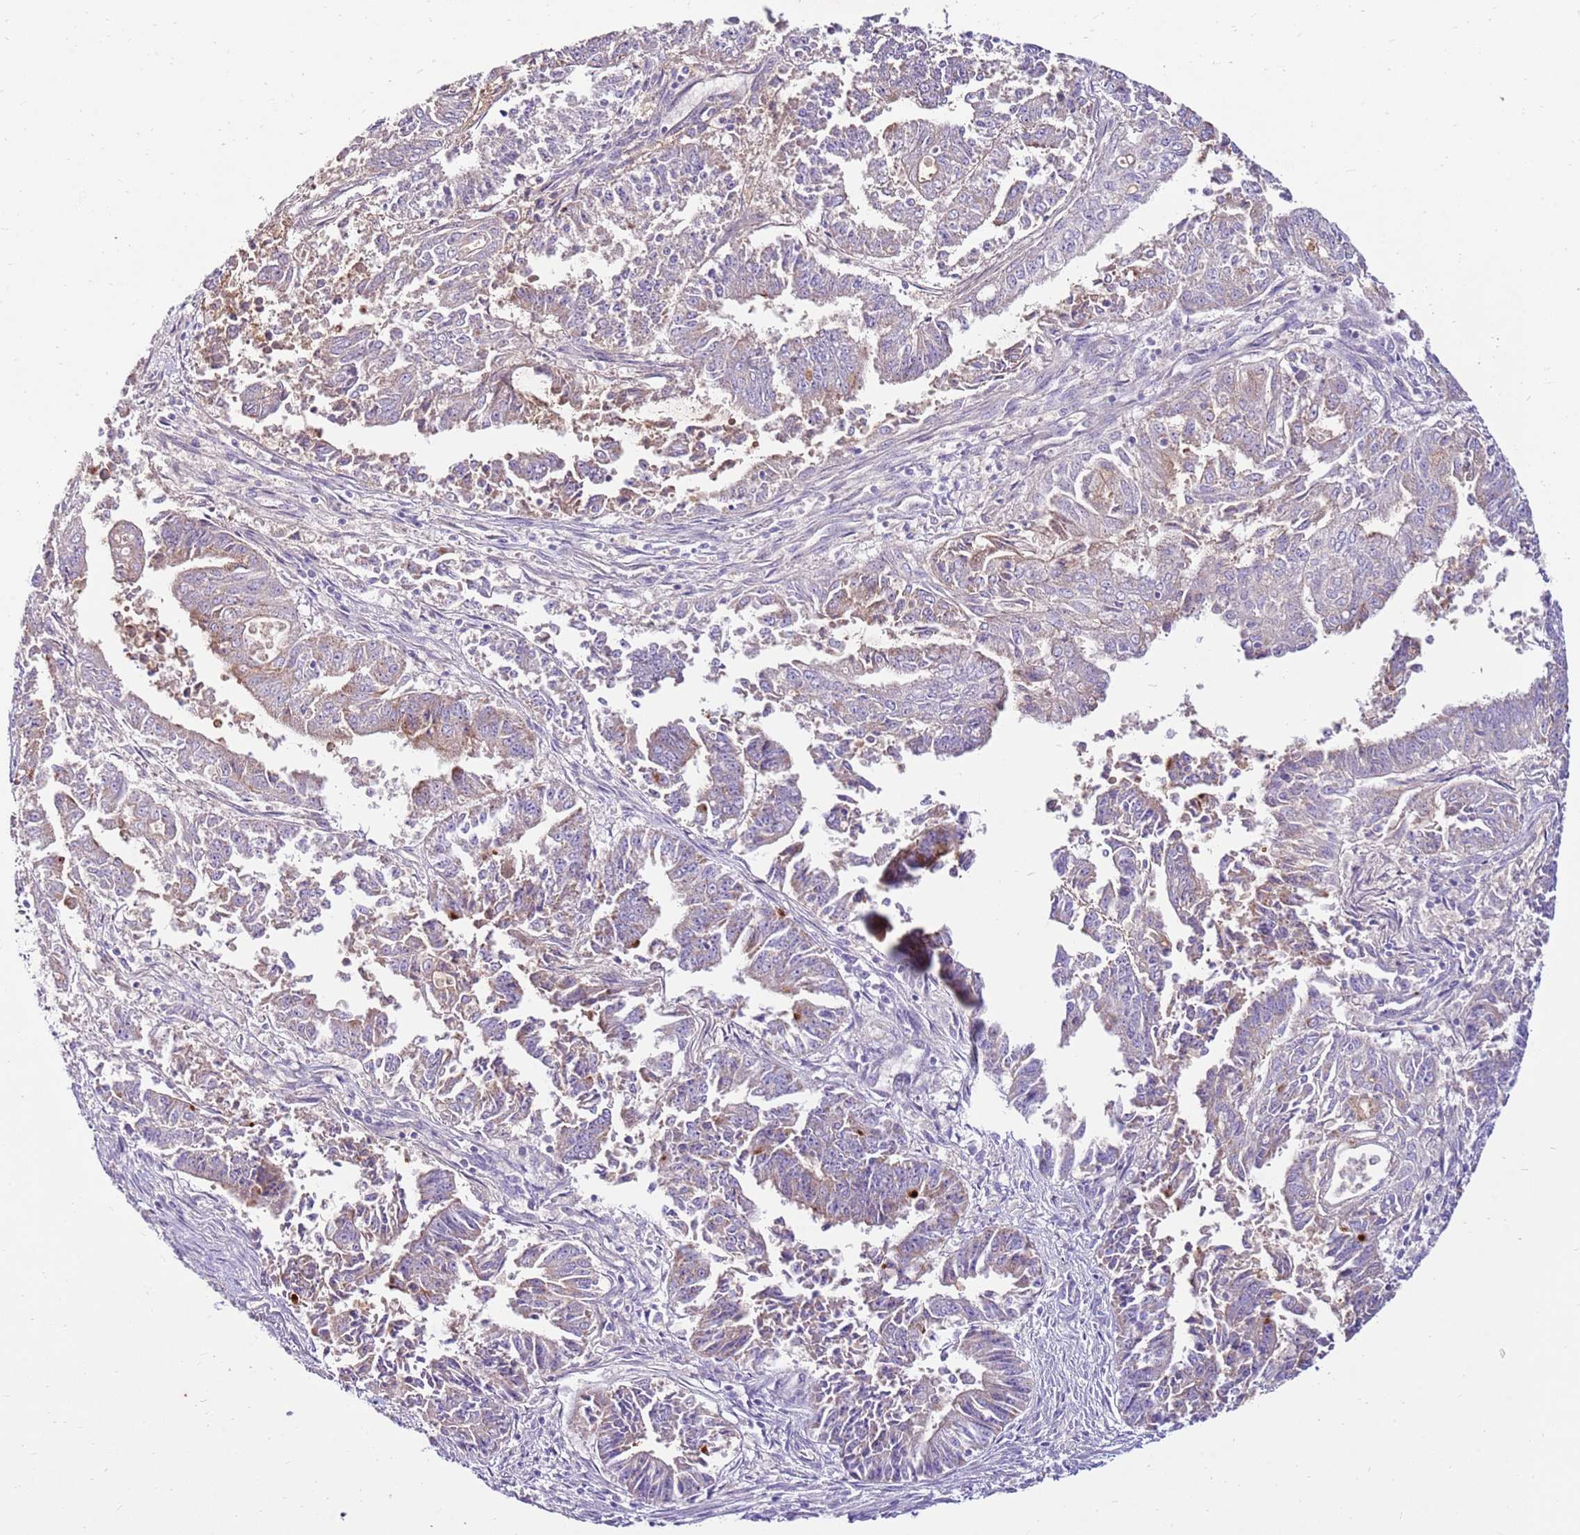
{"staining": {"intensity": "weak", "quantity": "<25%", "location": "cytoplasmic/membranous"}, "tissue": "endometrial cancer", "cell_type": "Tumor cells", "image_type": "cancer", "snomed": [{"axis": "morphology", "description": "Adenocarcinoma, NOS"}, {"axis": "topography", "description": "Endometrium"}], "caption": "Immunohistochemistry (IHC) micrograph of neoplastic tissue: adenocarcinoma (endometrial) stained with DAB reveals no significant protein positivity in tumor cells. The staining was performed using DAB to visualize the protein expression in brown, while the nuclei were stained in blue with hematoxylin (Magnification: 20x).", "gene": "SLC44A4", "patient": {"sex": "female", "age": 73}}